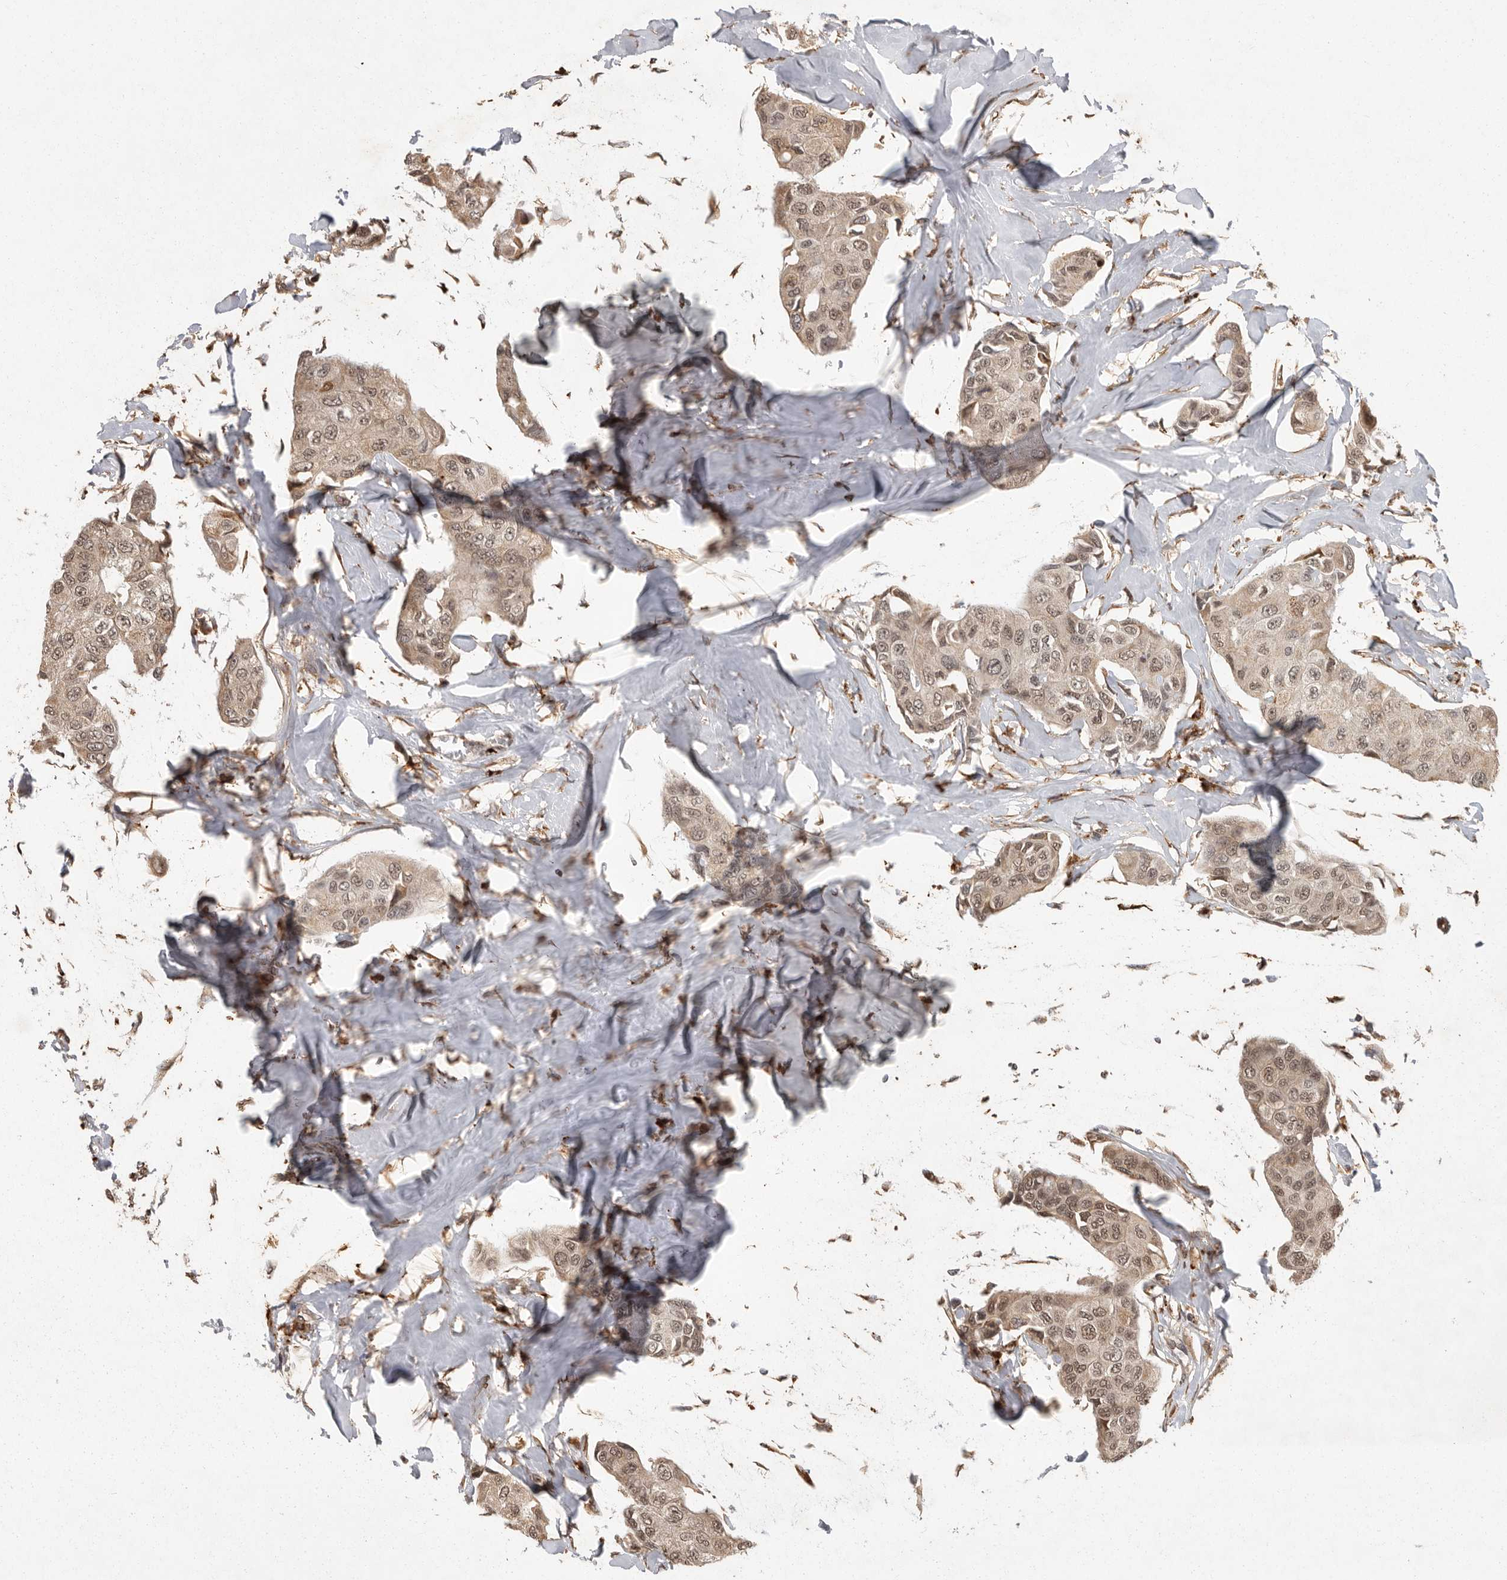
{"staining": {"intensity": "moderate", "quantity": ">75%", "location": "cytoplasmic/membranous,nuclear"}, "tissue": "breast cancer", "cell_type": "Tumor cells", "image_type": "cancer", "snomed": [{"axis": "morphology", "description": "Duct carcinoma"}, {"axis": "topography", "description": "Breast"}], "caption": "Brown immunohistochemical staining in human intraductal carcinoma (breast) exhibits moderate cytoplasmic/membranous and nuclear positivity in approximately >75% of tumor cells. (DAB (3,3'-diaminobenzidine) = brown stain, brightfield microscopy at high magnification).", "gene": "ZNF83", "patient": {"sex": "female", "age": 80}}